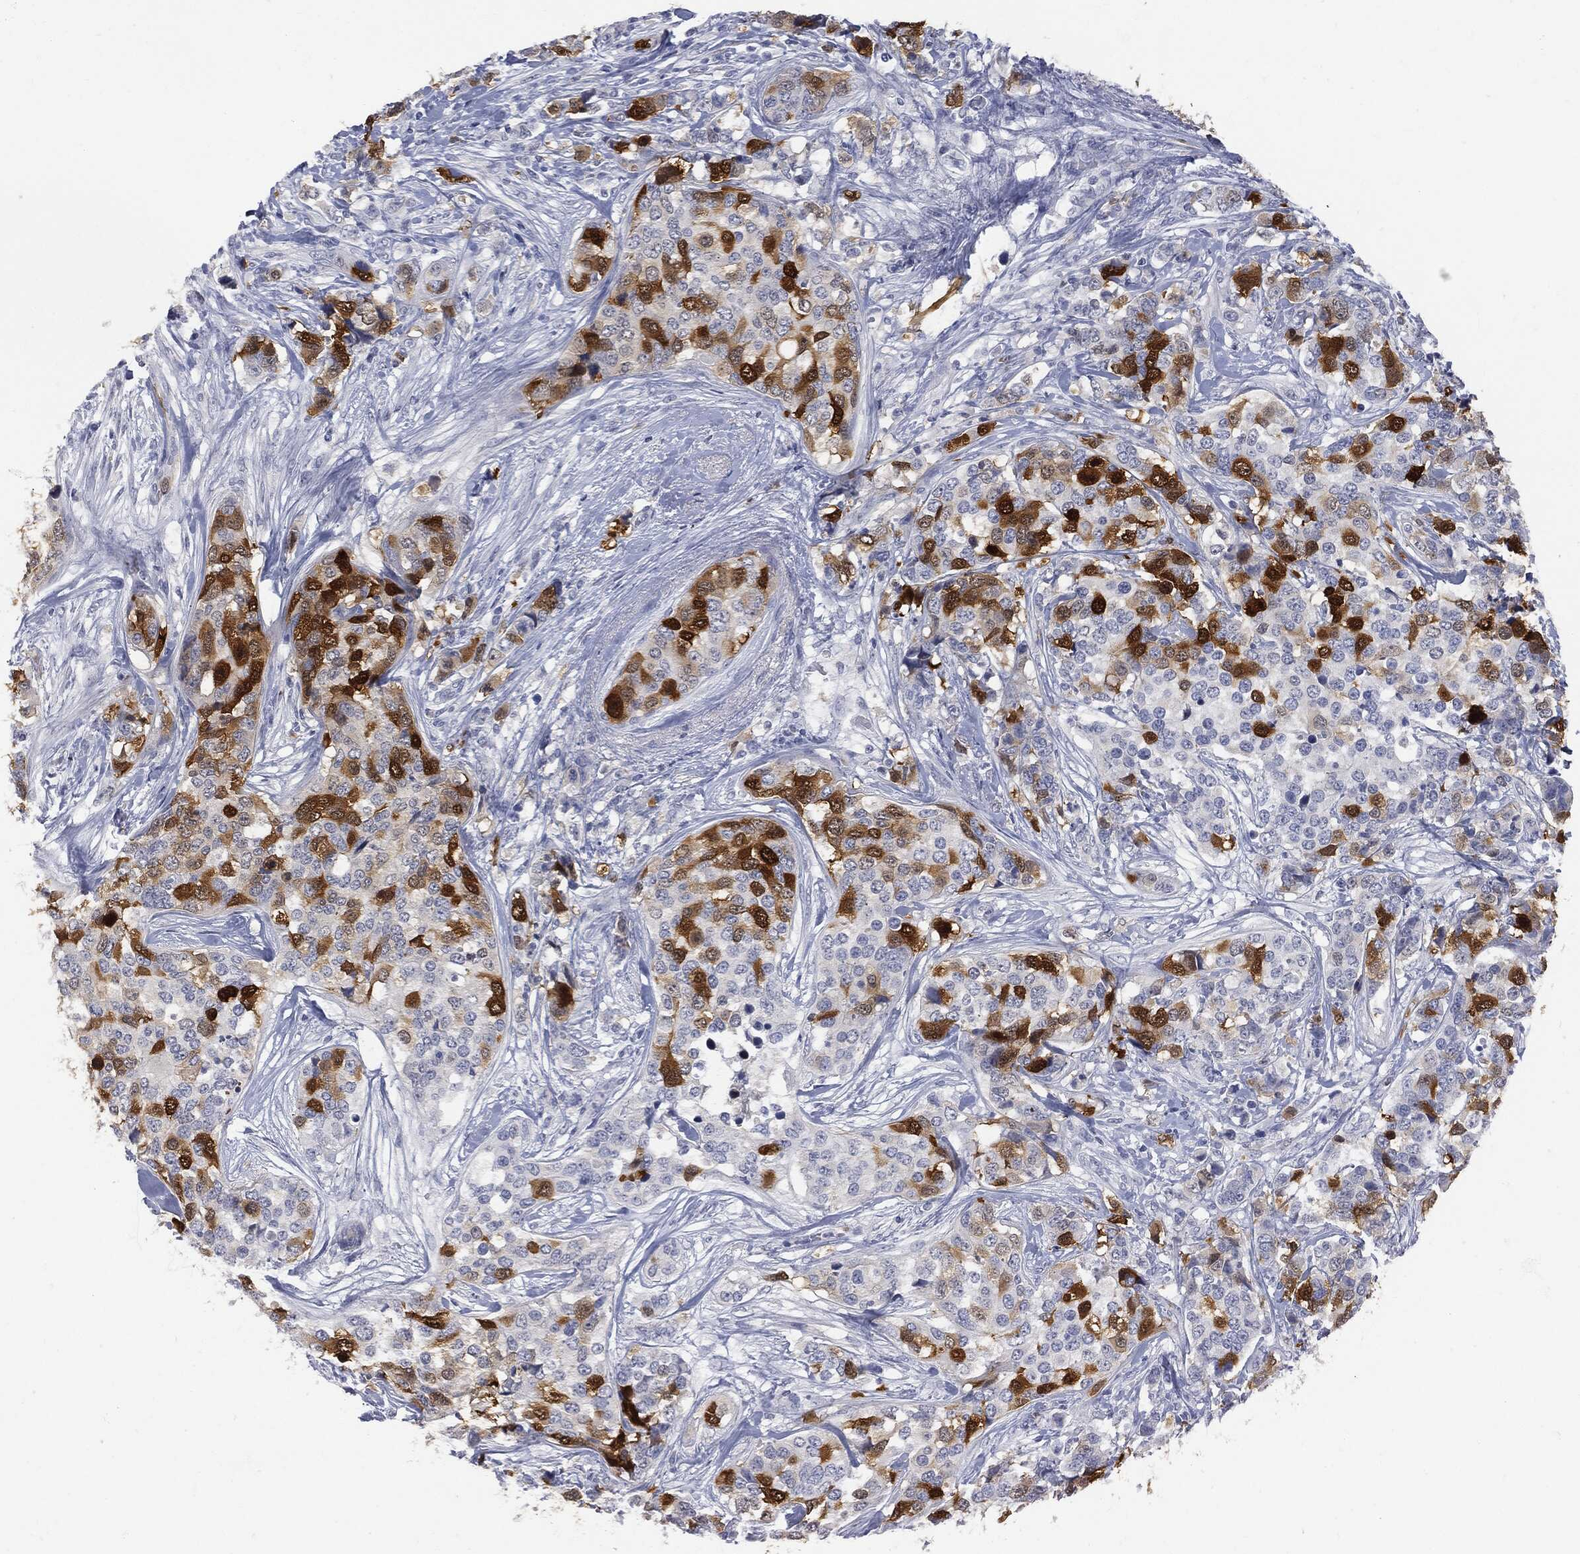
{"staining": {"intensity": "strong", "quantity": "25%-75%", "location": "cytoplasmic/membranous"}, "tissue": "breast cancer", "cell_type": "Tumor cells", "image_type": "cancer", "snomed": [{"axis": "morphology", "description": "Lobular carcinoma"}, {"axis": "topography", "description": "Breast"}], "caption": "Strong cytoplasmic/membranous staining is seen in about 25%-75% of tumor cells in breast cancer (lobular carcinoma).", "gene": "UBE2C", "patient": {"sex": "female", "age": 59}}